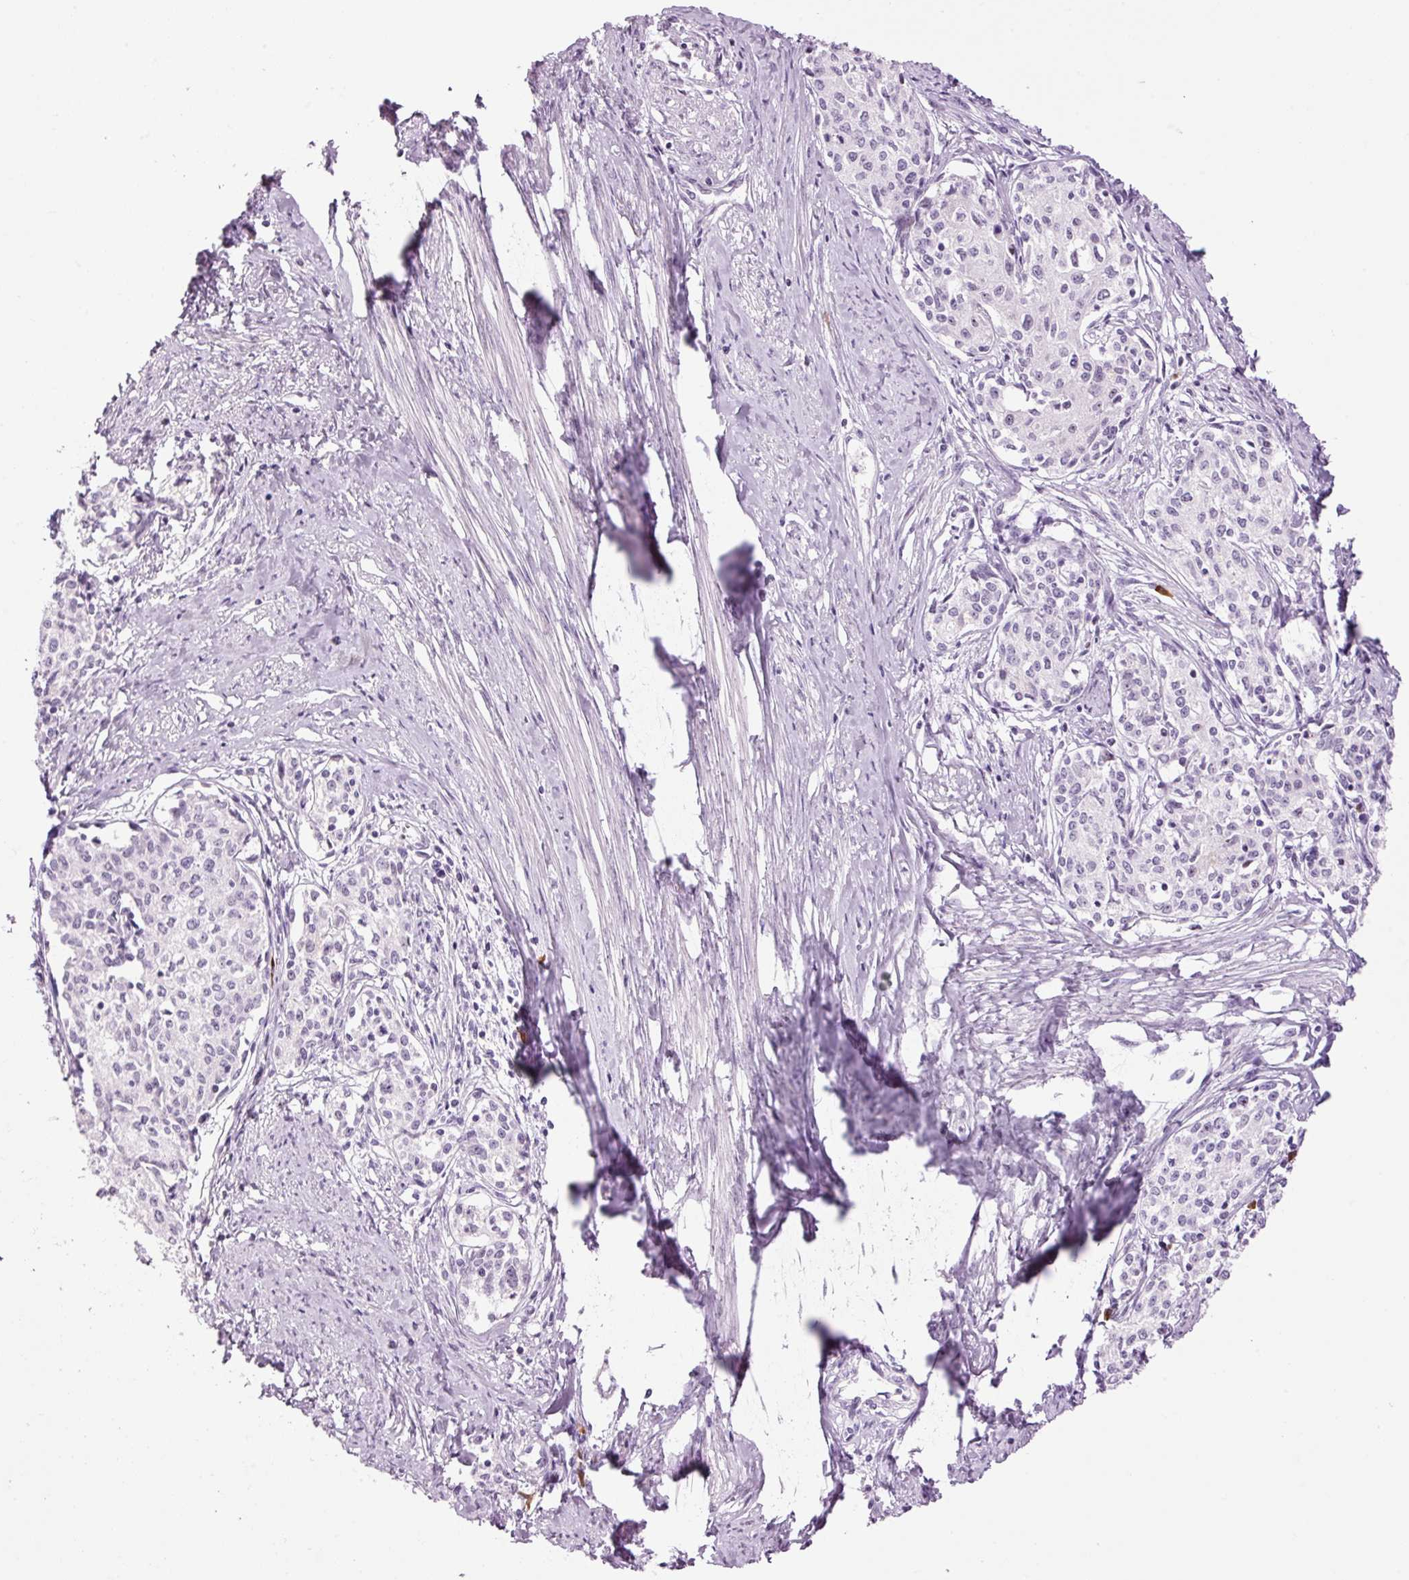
{"staining": {"intensity": "negative", "quantity": "none", "location": "none"}, "tissue": "cervical cancer", "cell_type": "Tumor cells", "image_type": "cancer", "snomed": [{"axis": "morphology", "description": "Squamous cell carcinoma, NOS"}, {"axis": "morphology", "description": "Adenocarcinoma, NOS"}, {"axis": "topography", "description": "Cervix"}], "caption": "Cervical cancer (adenocarcinoma) was stained to show a protein in brown. There is no significant staining in tumor cells.", "gene": "KLF1", "patient": {"sex": "female", "age": 52}}